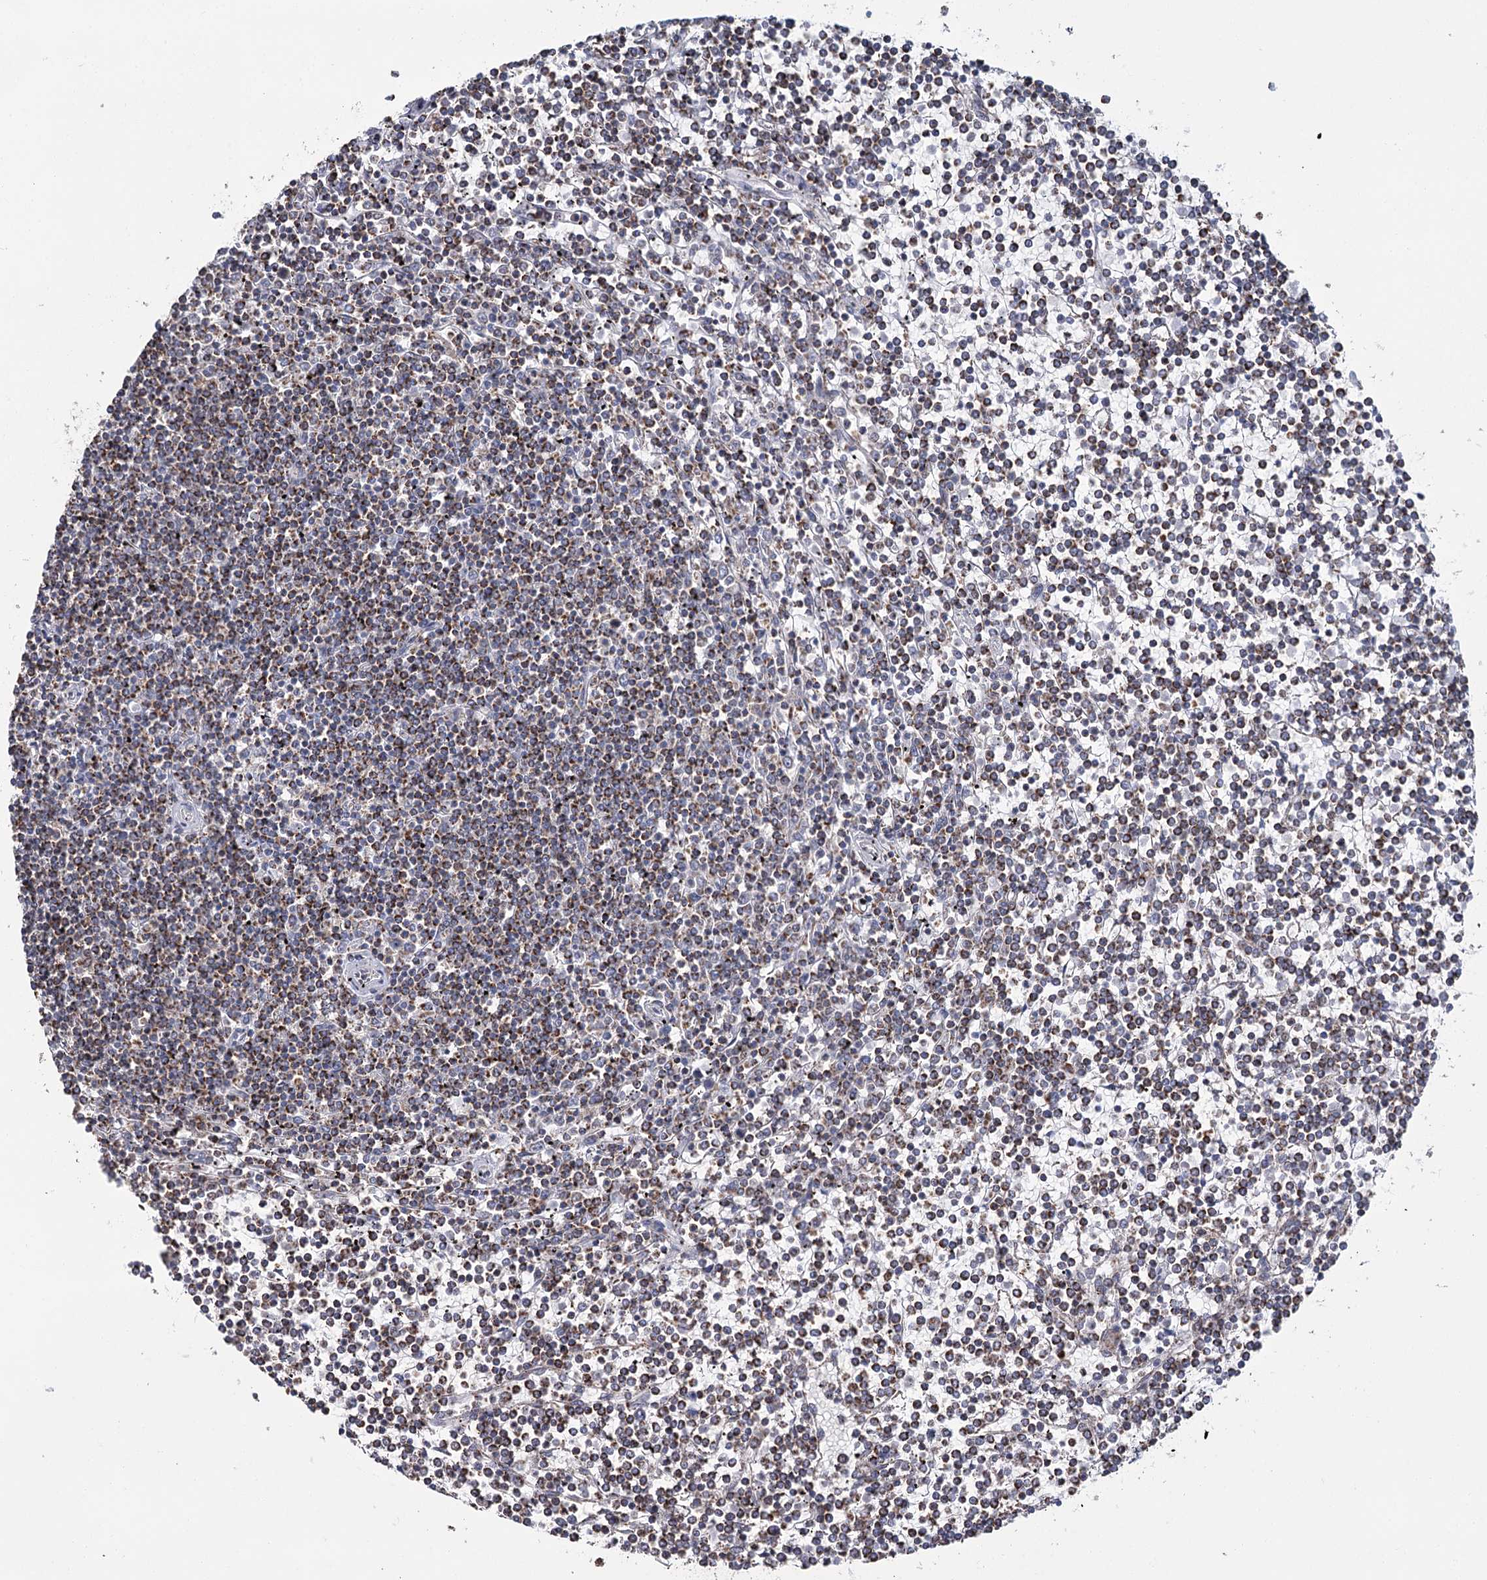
{"staining": {"intensity": "moderate", "quantity": "25%-75%", "location": "cytoplasmic/membranous"}, "tissue": "lymphoma", "cell_type": "Tumor cells", "image_type": "cancer", "snomed": [{"axis": "morphology", "description": "Malignant lymphoma, non-Hodgkin's type, Low grade"}, {"axis": "topography", "description": "Spleen"}], "caption": "A photomicrograph showing moderate cytoplasmic/membranous staining in approximately 25%-75% of tumor cells in lymphoma, as visualized by brown immunohistochemical staining.", "gene": "MRPL44", "patient": {"sex": "female", "age": 19}}